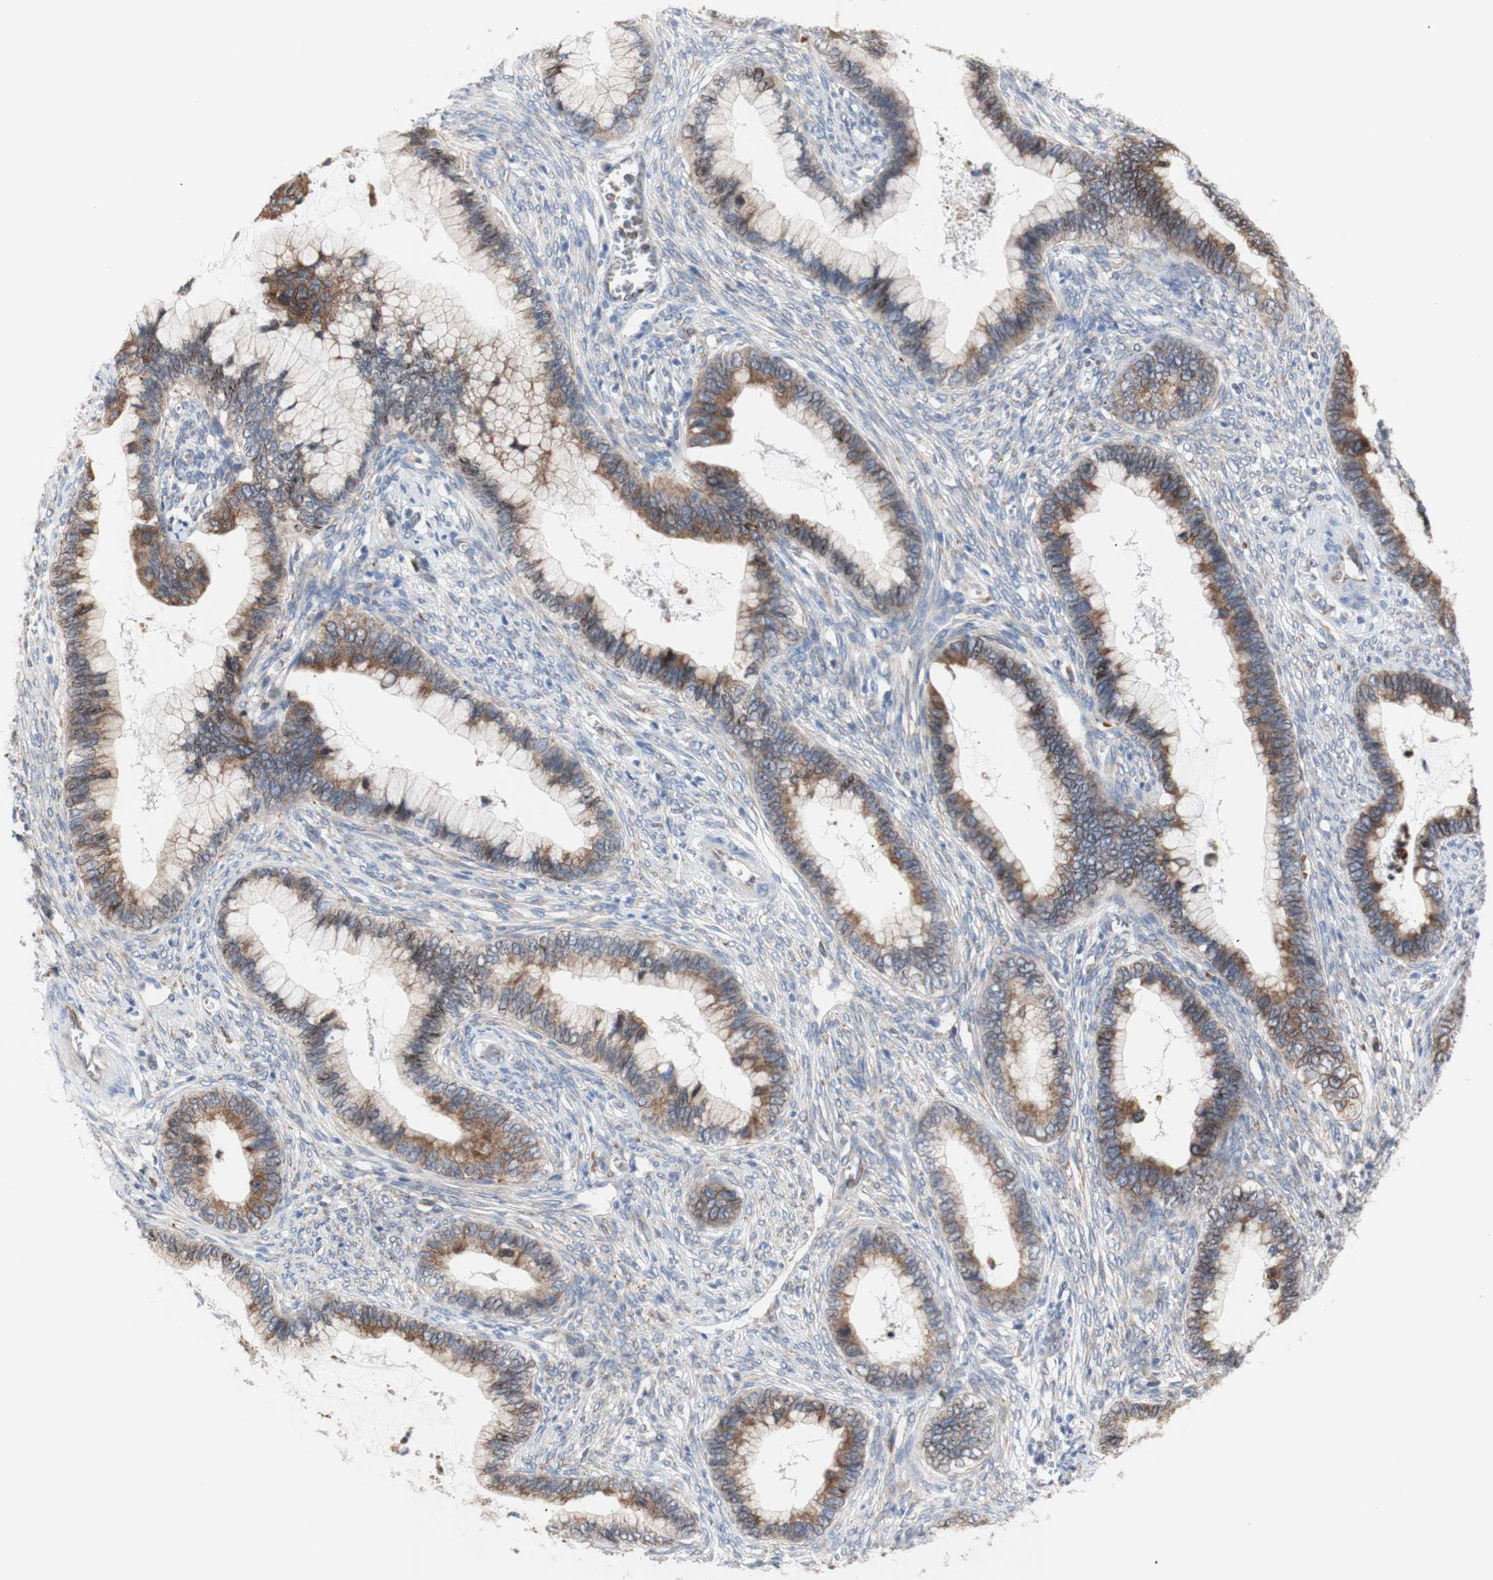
{"staining": {"intensity": "moderate", "quantity": "25%-75%", "location": "cytoplasmic/membranous"}, "tissue": "cervical cancer", "cell_type": "Tumor cells", "image_type": "cancer", "snomed": [{"axis": "morphology", "description": "Adenocarcinoma, NOS"}, {"axis": "topography", "description": "Cervix"}], "caption": "Human cervical cancer stained with a brown dye displays moderate cytoplasmic/membranous positive expression in approximately 25%-75% of tumor cells.", "gene": "ERLIN1", "patient": {"sex": "female", "age": 44}}